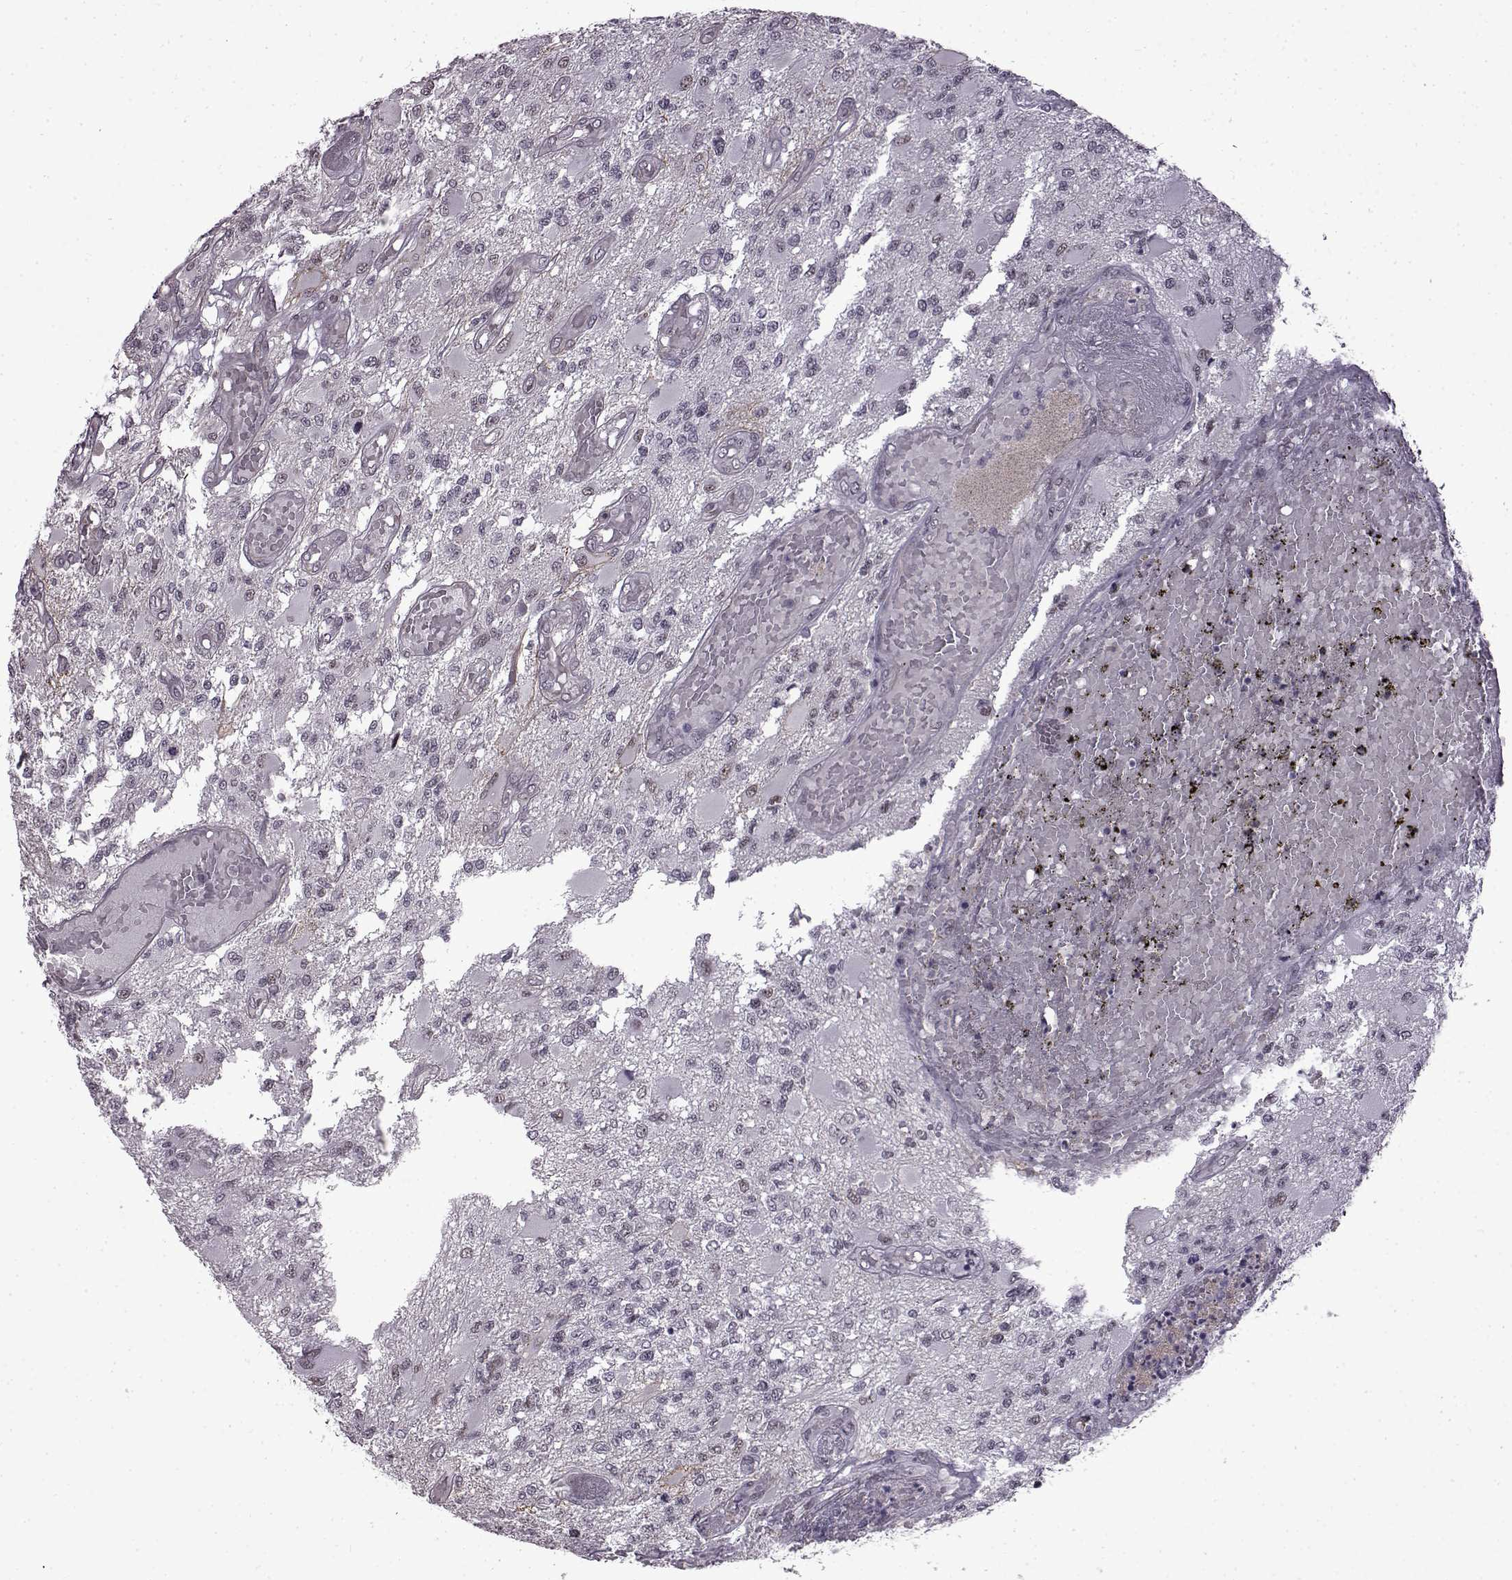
{"staining": {"intensity": "negative", "quantity": "none", "location": "none"}, "tissue": "glioma", "cell_type": "Tumor cells", "image_type": "cancer", "snomed": [{"axis": "morphology", "description": "Glioma, malignant, High grade"}, {"axis": "topography", "description": "Brain"}], "caption": "DAB immunohistochemical staining of human malignant glioma (high-grade) shows no significant positivity in tumor cells.", "gene": "SYNPO2", "patient": {"sex": "female", "age": 63}}